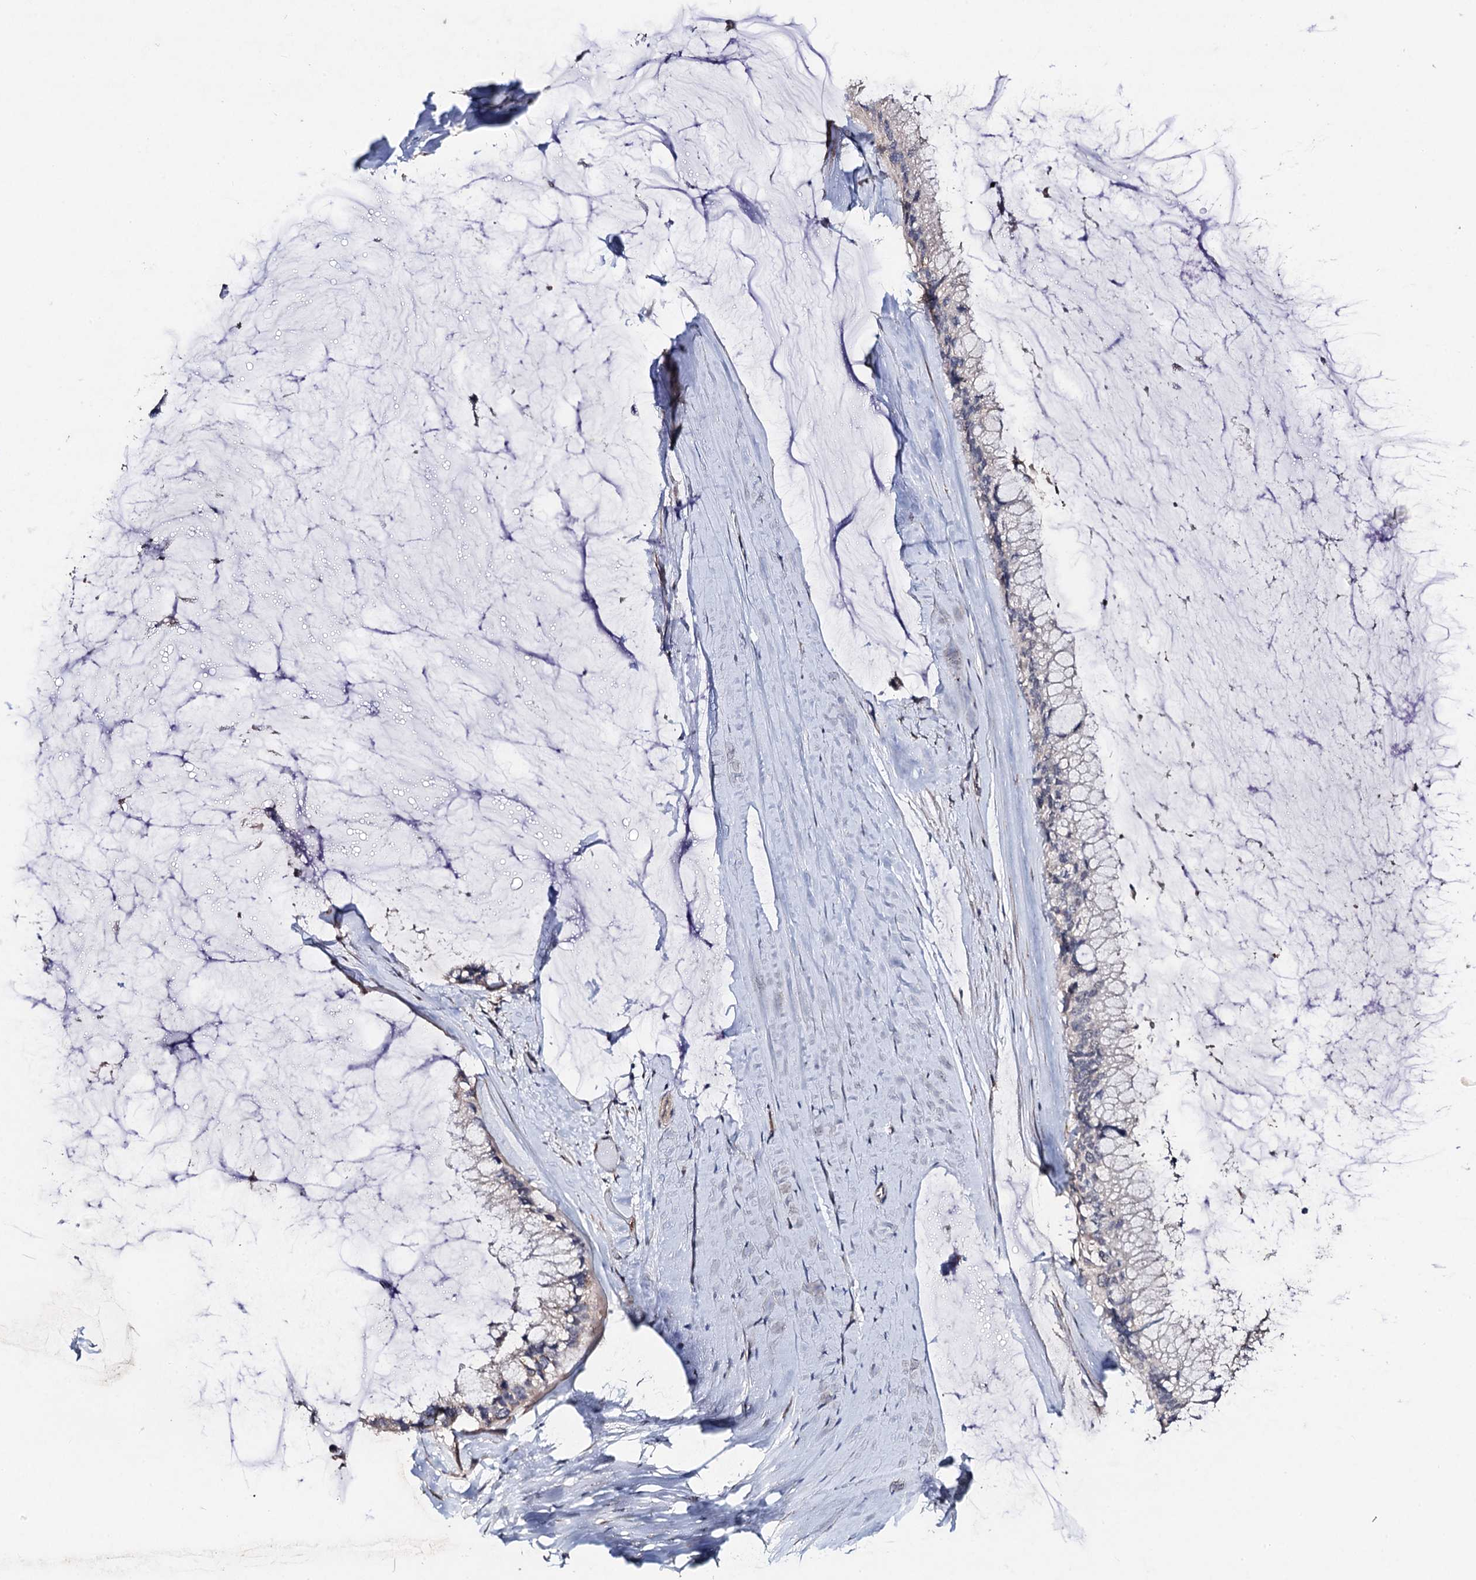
{"staining": {"intensity": "negative", "quantity": "none", "location": "none"}, "tissue": "ovarian cancer", "cell_type": "Tumor cells", "image_type": "cancer", "snomed": [{"axis": "morphology", "description": "Cystadenocarcinoma, mucinous, NOS"}, {"axis": "topography", "description": "Ovary"}], "caption": "Tumor cells are negative for protein expression in human ovarian cancer (mucinous cystadenocarcinoma).", "gene": "PPTC7", "patient": {"sex": "female", "age": 39}}